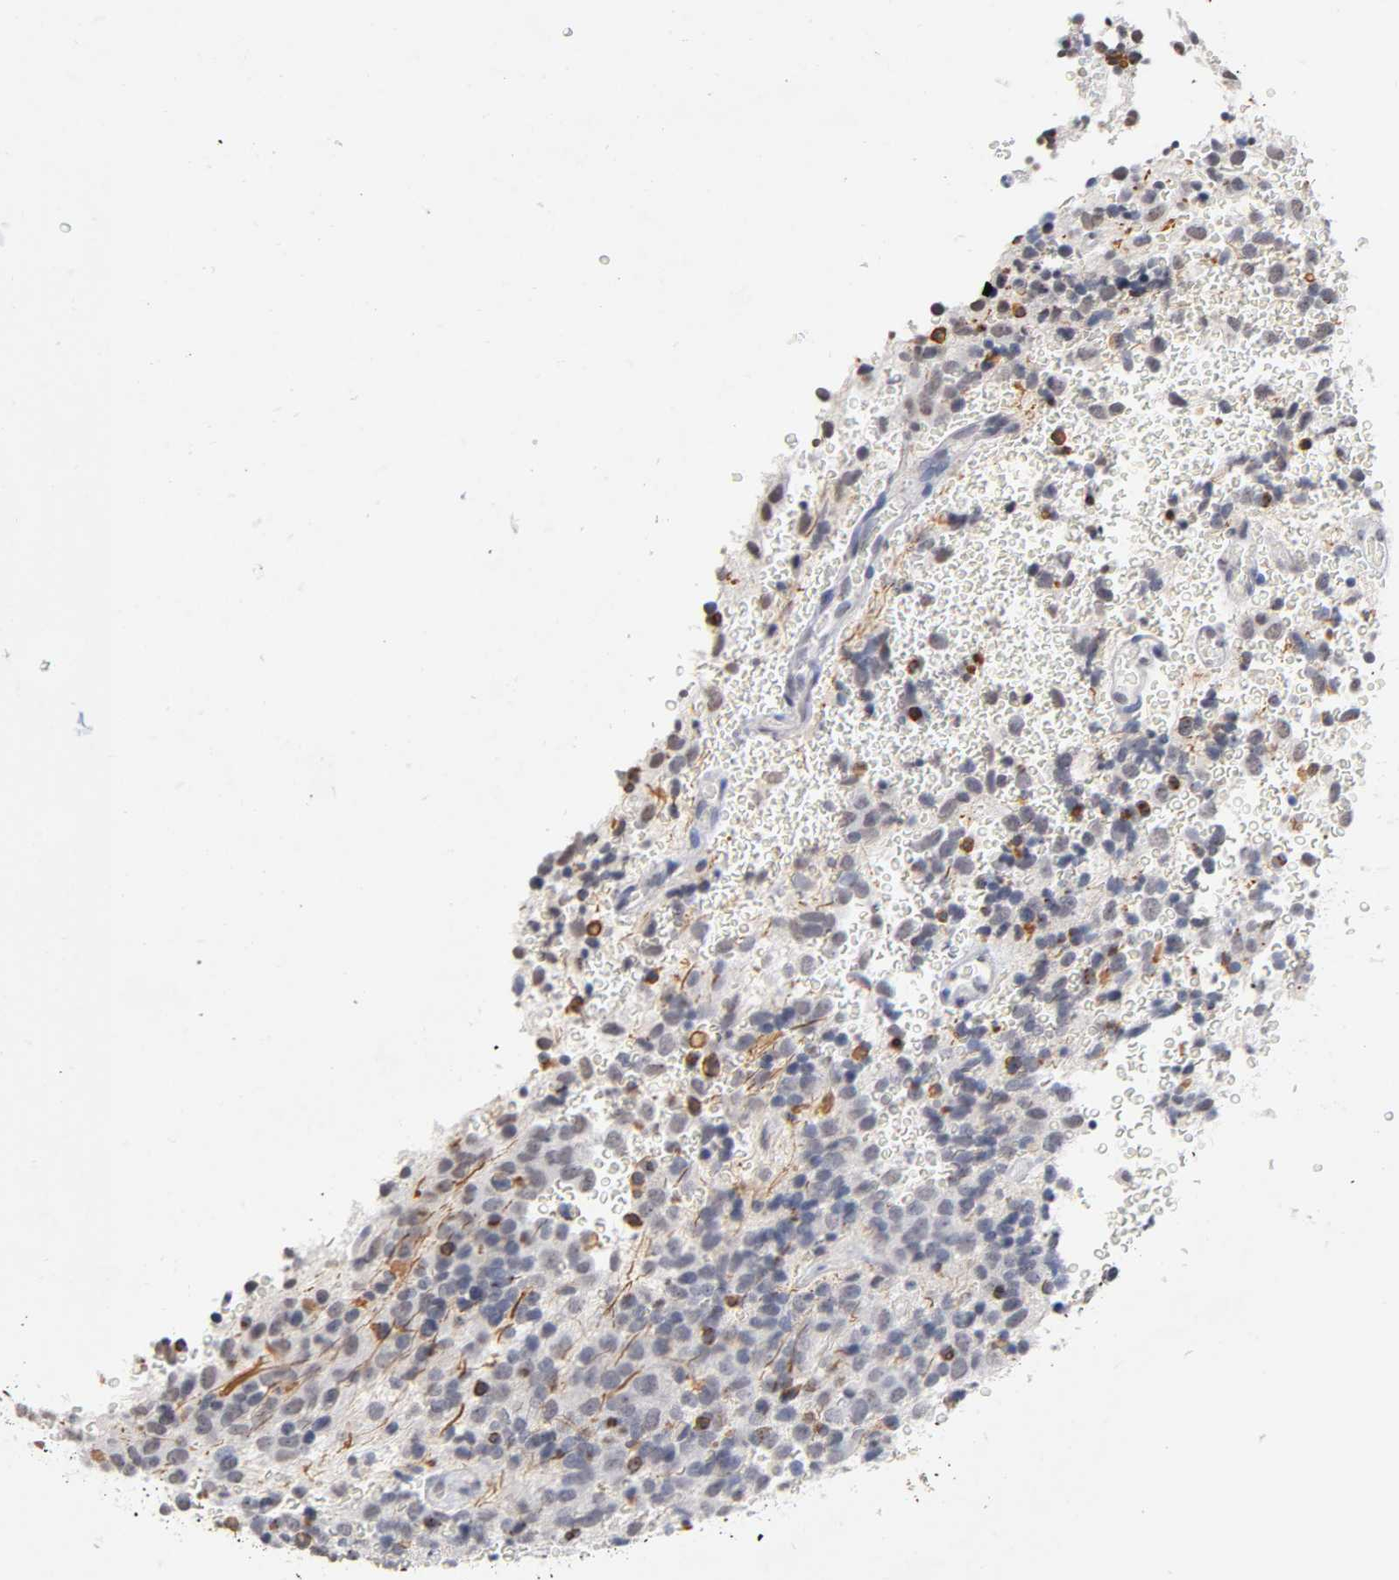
{"staining": {"intensity": "moderate", "quantity": "<25%", "location": "cytoplasmic/membranous,nuclear"}, "tissue": "glioma", "cell_type": "Tumor cells", "image_type": "cancer", "snomed": [{"axis": "morphology", "description": "Glioma, malignant, High grade"}, {"axis": "topography", "description": "pancreas cauda"}], "caption": "Glioma stained with a brown dye demonstrates moderate cytoplasmic/membranous and nuclear positive positivity in about <25% of tumor cells.", "gene": "CRABP2", "patient": {"sex": "male", "age": 60}}